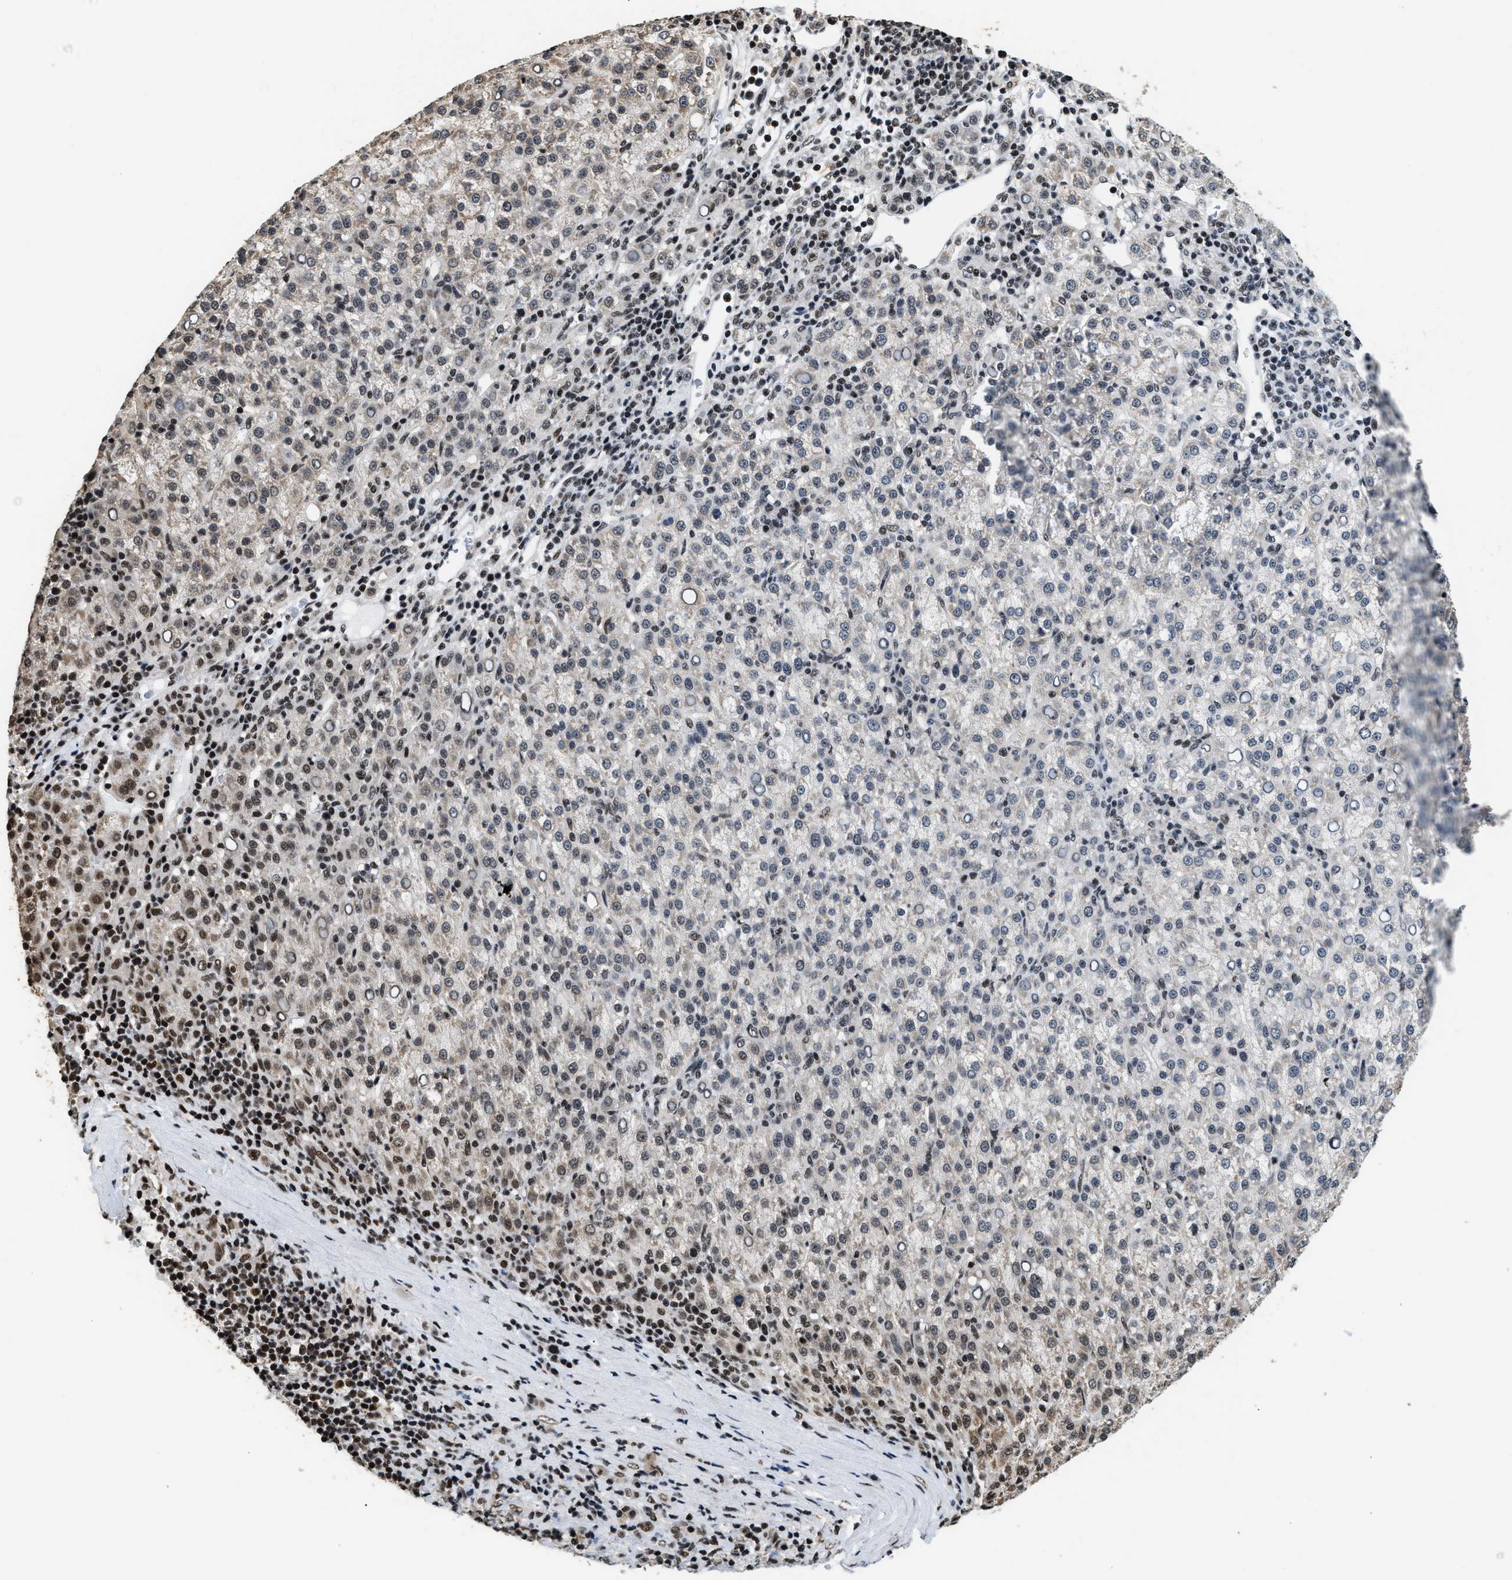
{"staining": {"intensity": "moderate", "quantity": "<25%", "location": "cytoplasmic/membranous,nuclear"}, "tissue": "liver cancer", "cell_type": "Tumor cells", "image_type": "cancer", "snomed": [{"axis": "morphology", "description": "Carcinoma, Hepatocellular, NOS"}, {"axis": "topography", "description": "Liver"}], "caption": "Moderate cytoplasmic/membranous and nuclear positivity is seen in approximately <25% of tumor cells in liver cancer.", "gene": "RAD21", "patient": {"sex": "female", "age": 58}}